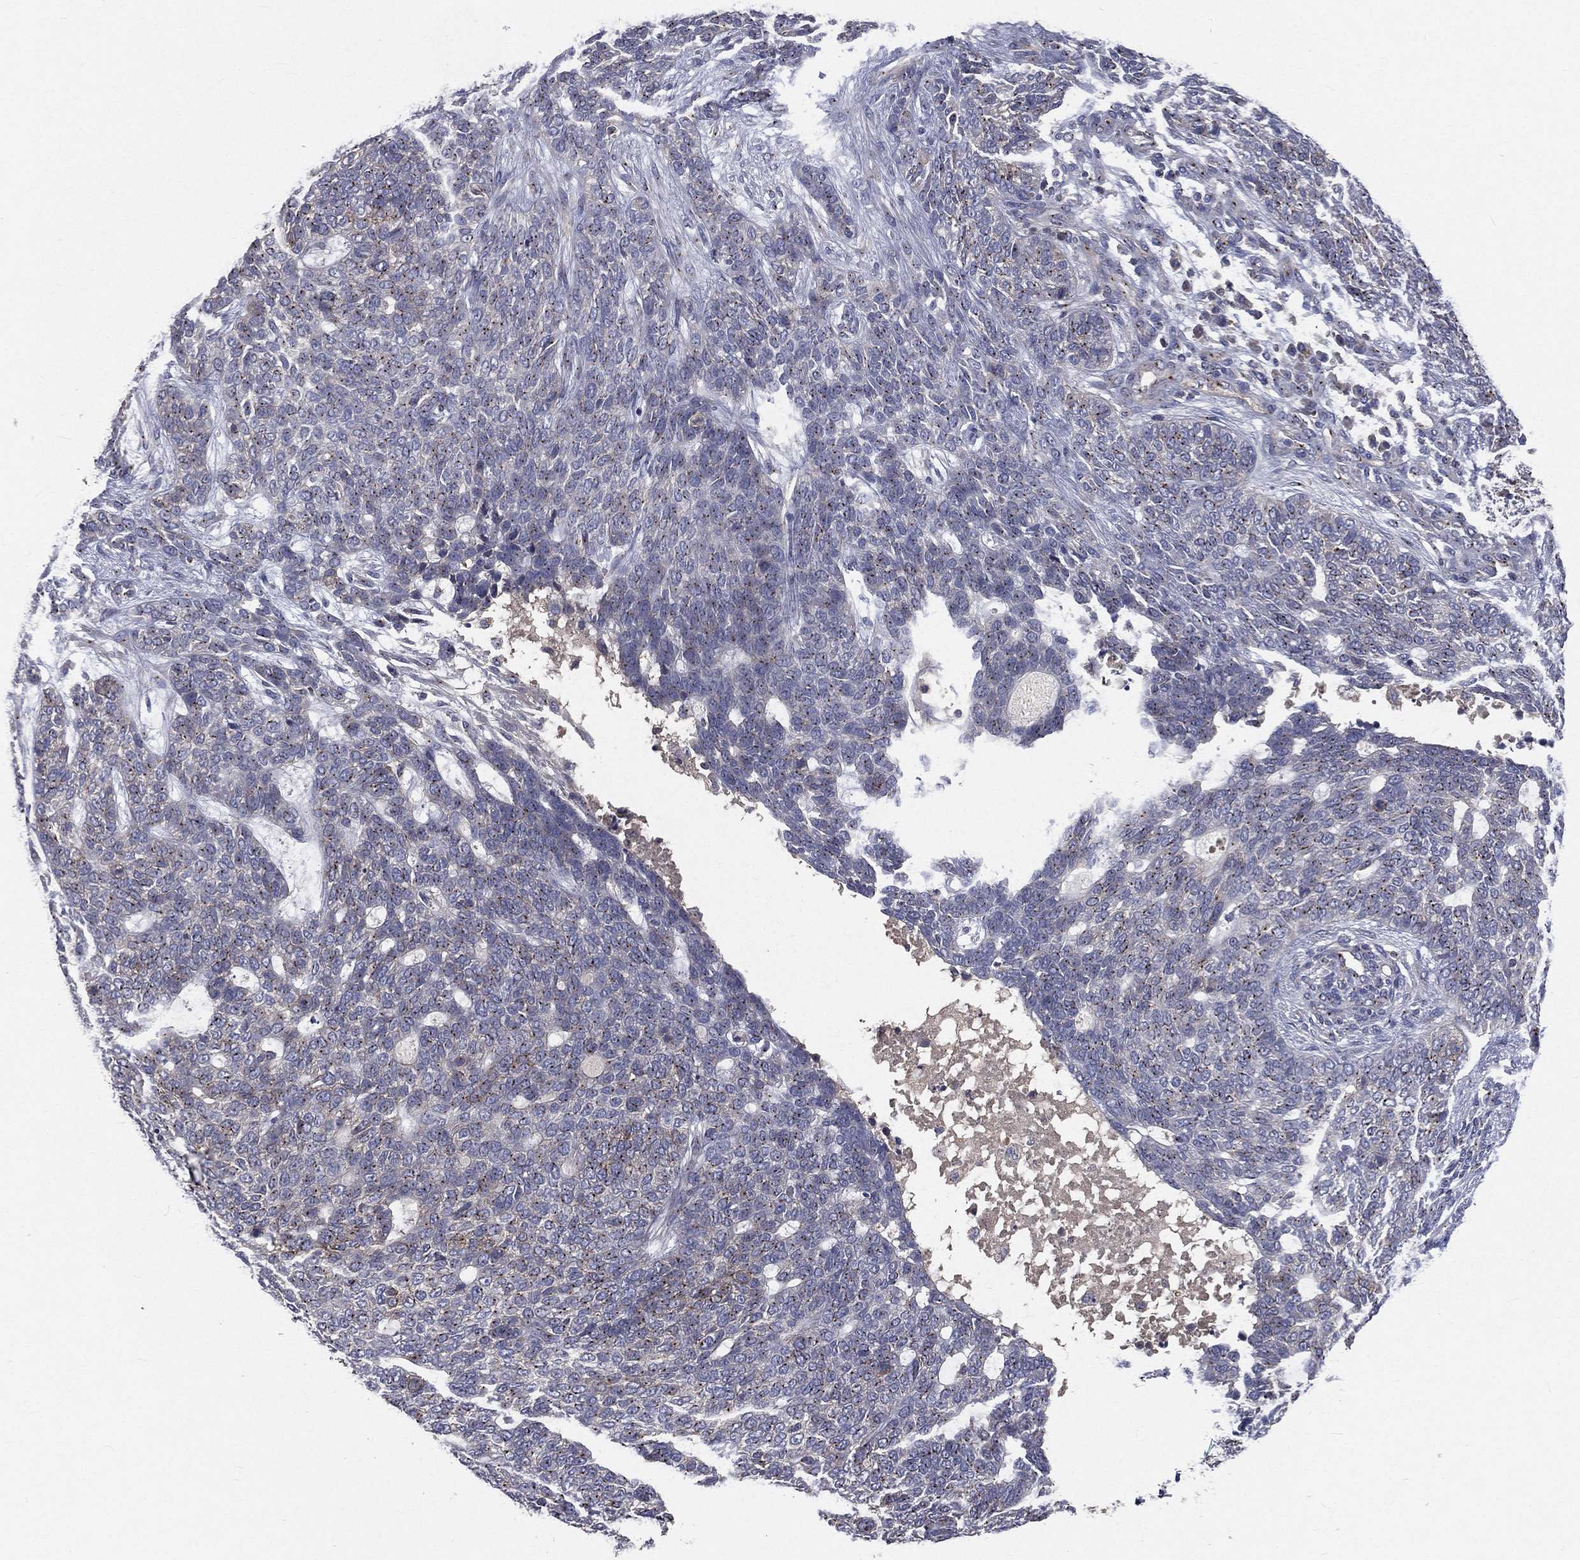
{"staining": {"intensity": "moderate", "quantity": "25%-75%", "location": "cytoplasmic/membranous"}, "tissue": "skin cancer", "cell_type": "Tumor cells", "image_type": "cancer", "snomed": [{"axis": "morphology", "description": "Basal cell carcinoma"}, {"axis": "topography", "description": "Skin"}], "caption": "IHC of human skin cancer exhibits medium levels of moderate cytoplasmic/membranous staining in about 25%-75% of tumor cells.", "gene": "CROCC", "patient": {"sex": "female", "age": 69}}